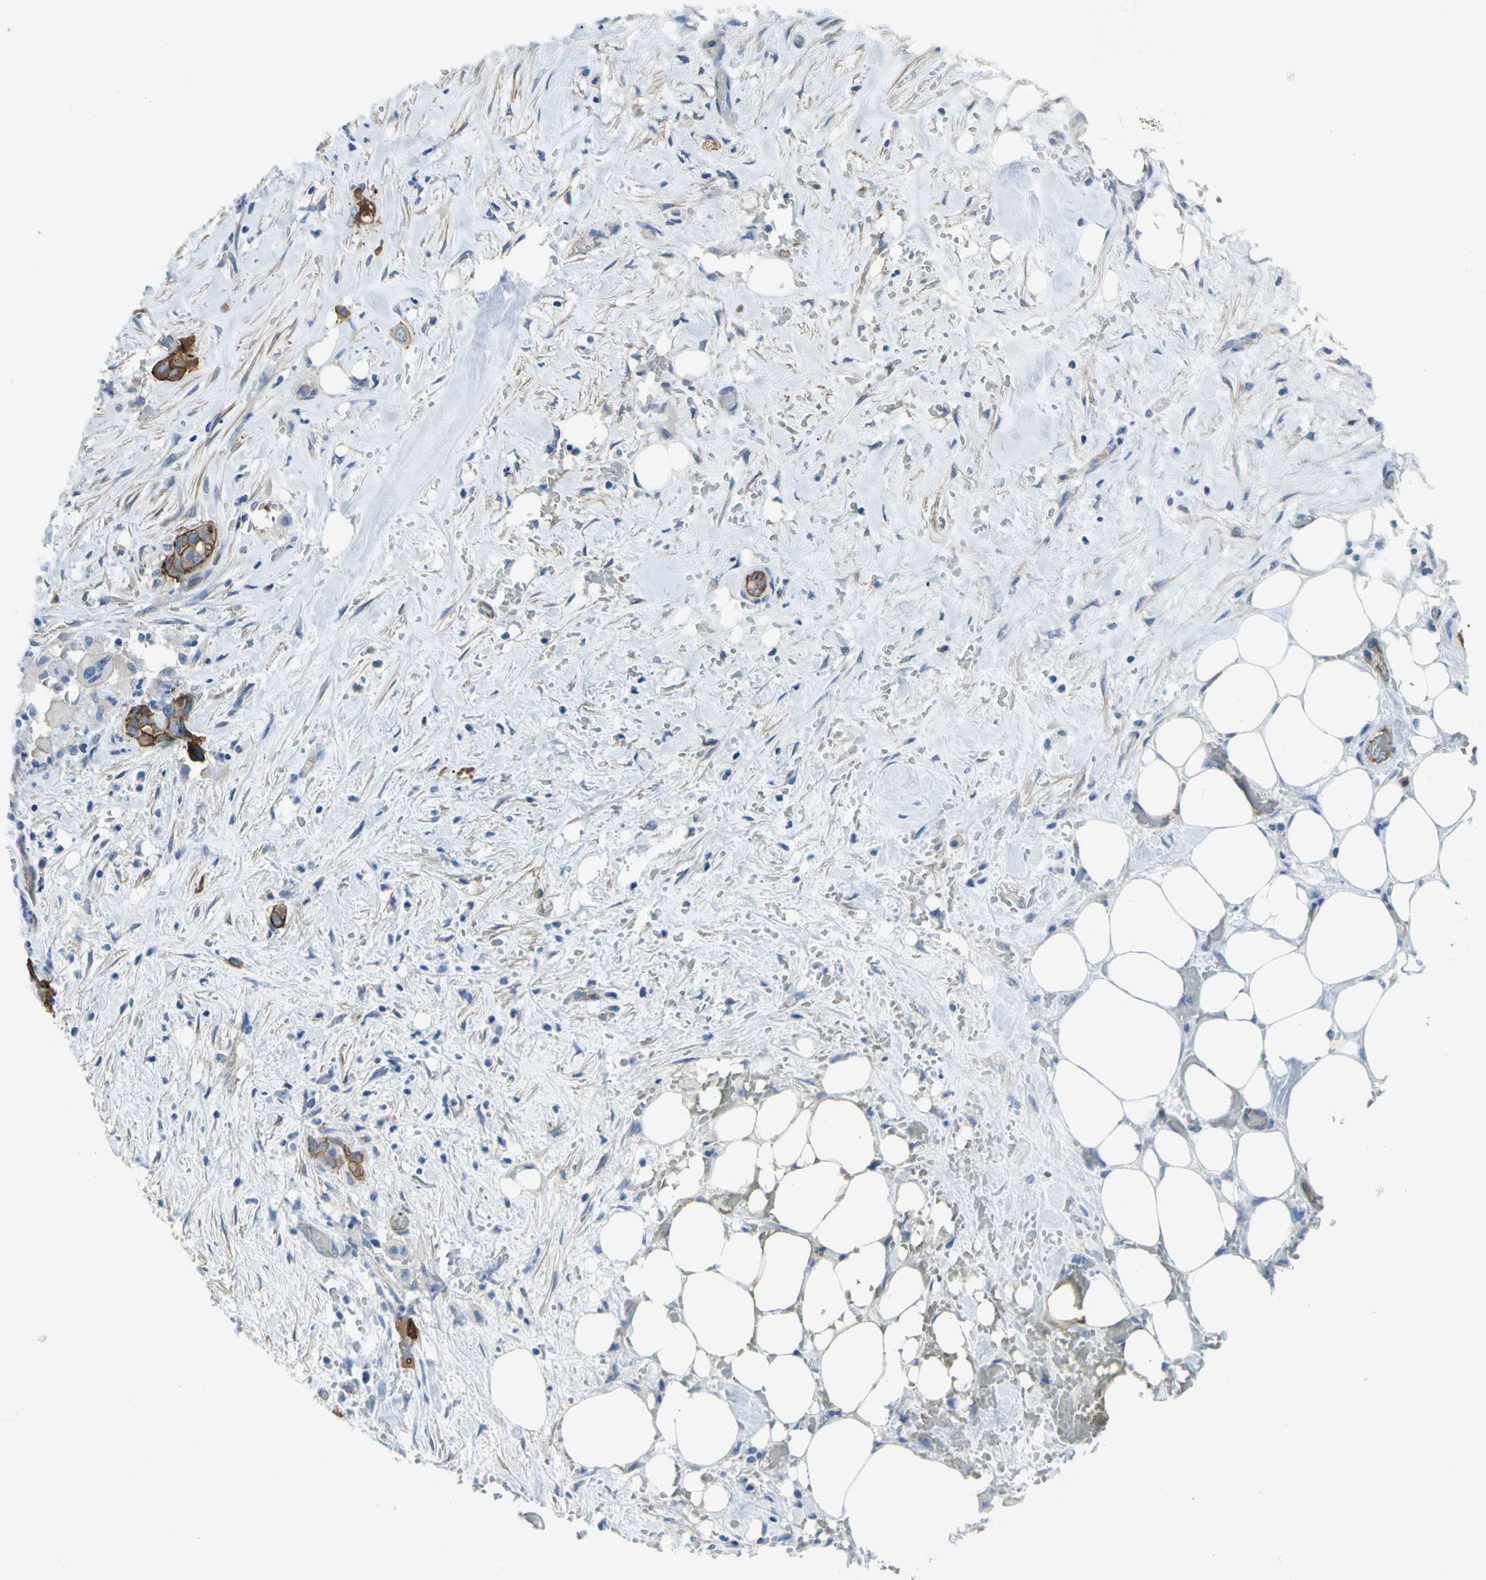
{"staining": {"intensity": "strong", "quantity": ">75%", "location": "cytoplasmic/membranous"}, "tissue": "liver cancer", "cell_type": "Tumor cells", "image_type": "cancer", "snomed": [{"axis": "morphology", "description": "Cholangiocarcinoma"}, {"axis": "topography", "description": "Liver"}], "caption": "Protein staining of liver cholangiocarcinoma tissue demonstrates strong cytoplasmic/membranous expression in approximately >75% of tumor cells.", "gene": "FLNB", "patient": {"sex": "female", "age": 68}}